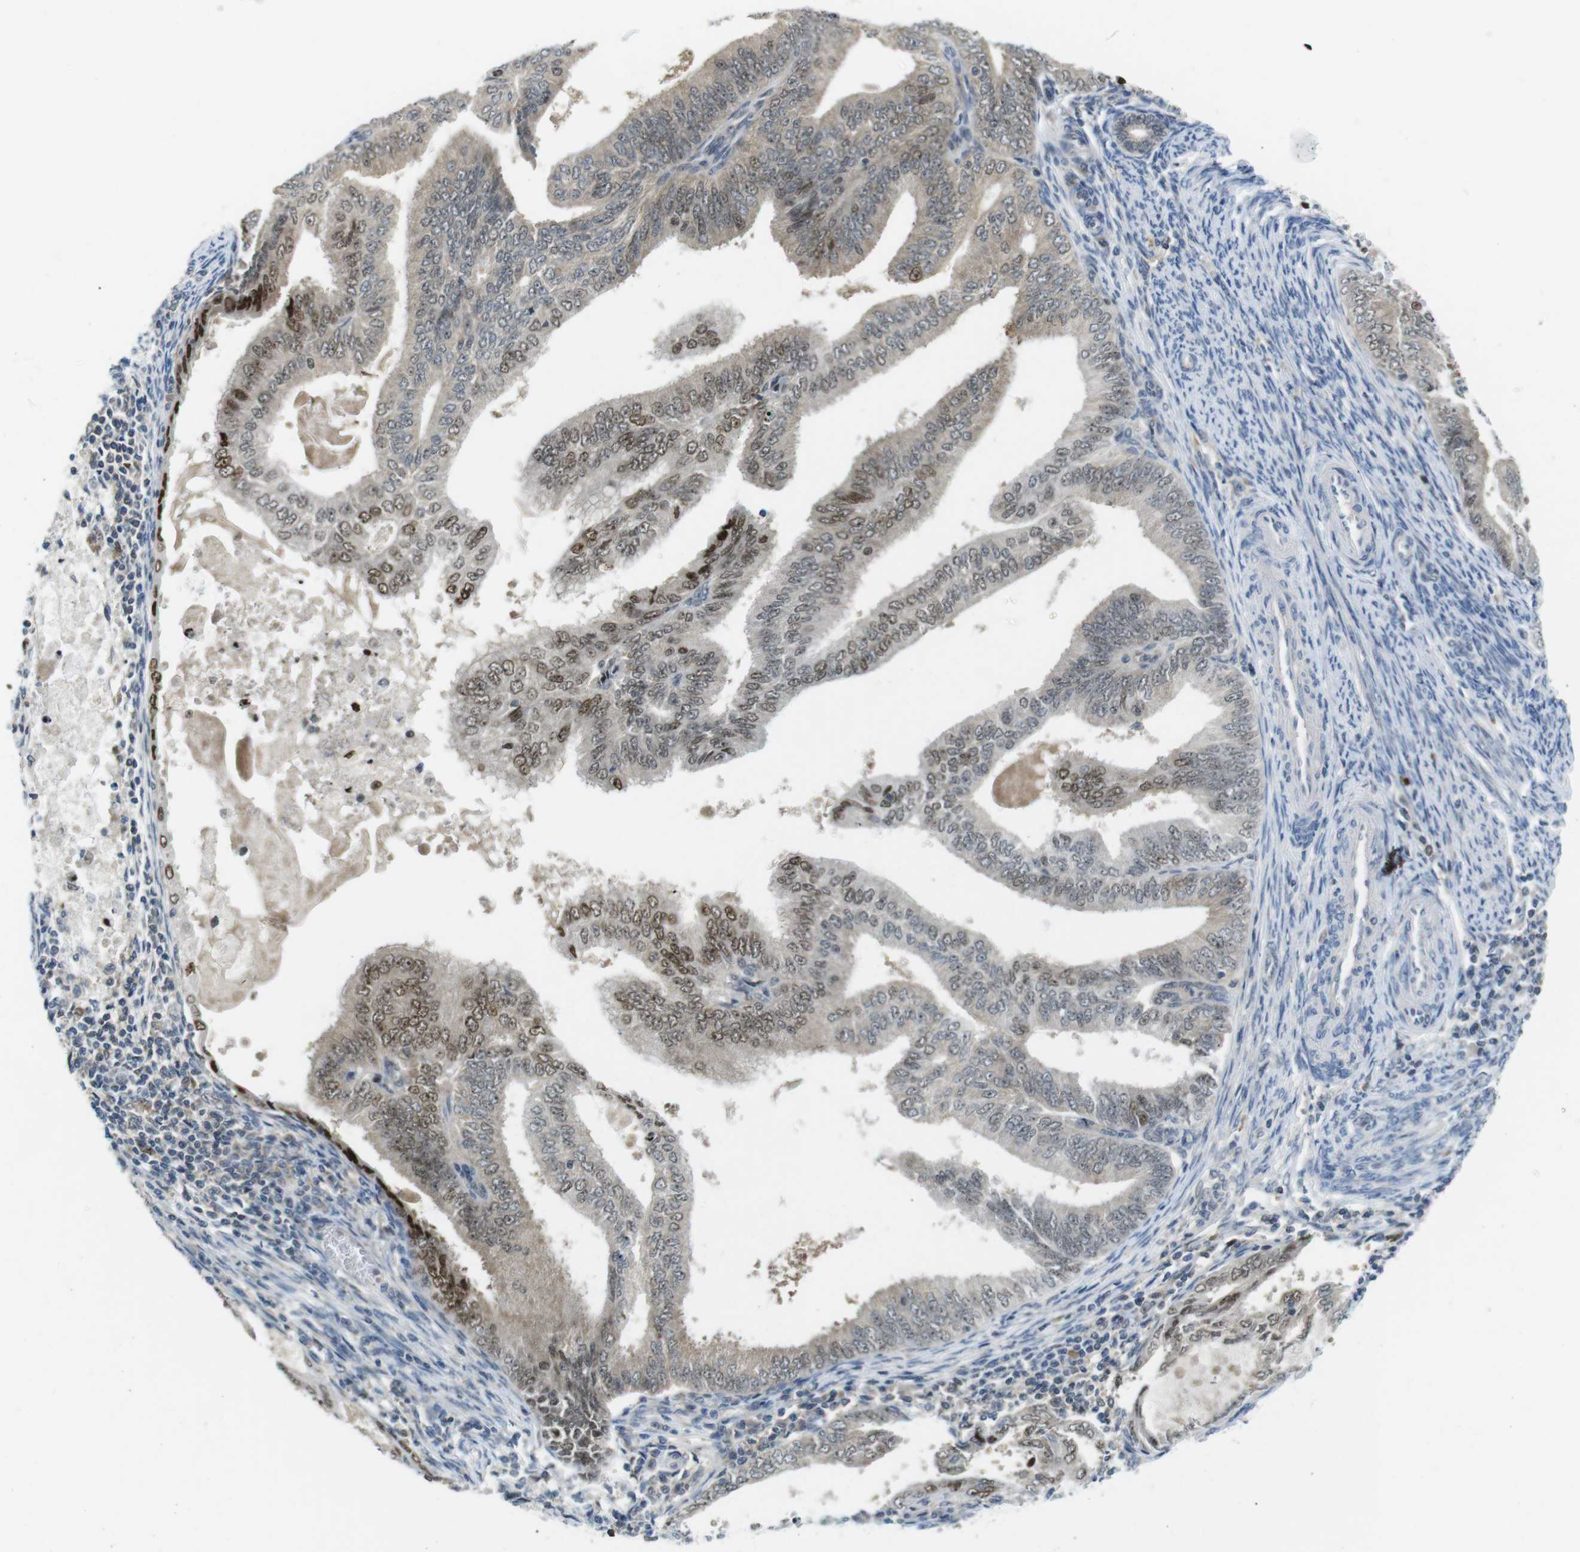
{"staining": {"intensity": "moderate", "quantity": "25%-75%", "location": "nuclear"}, "tissue": "endometrial cancer", "cell_type": "Tumor cells", "image_type": "cancer", "snomed": [{"axis": "morphology", "description": "Adenocarcinoma, NOS"}, {"axis": "topography", "description": "Endometrium"}], "caption": "The immunohistochemical stain labels moderate nuclear positivity in tumor cells of endometrial cancer tissue.", "gene": "RCC1", "patient": {"sex": "female", "age": 58}}